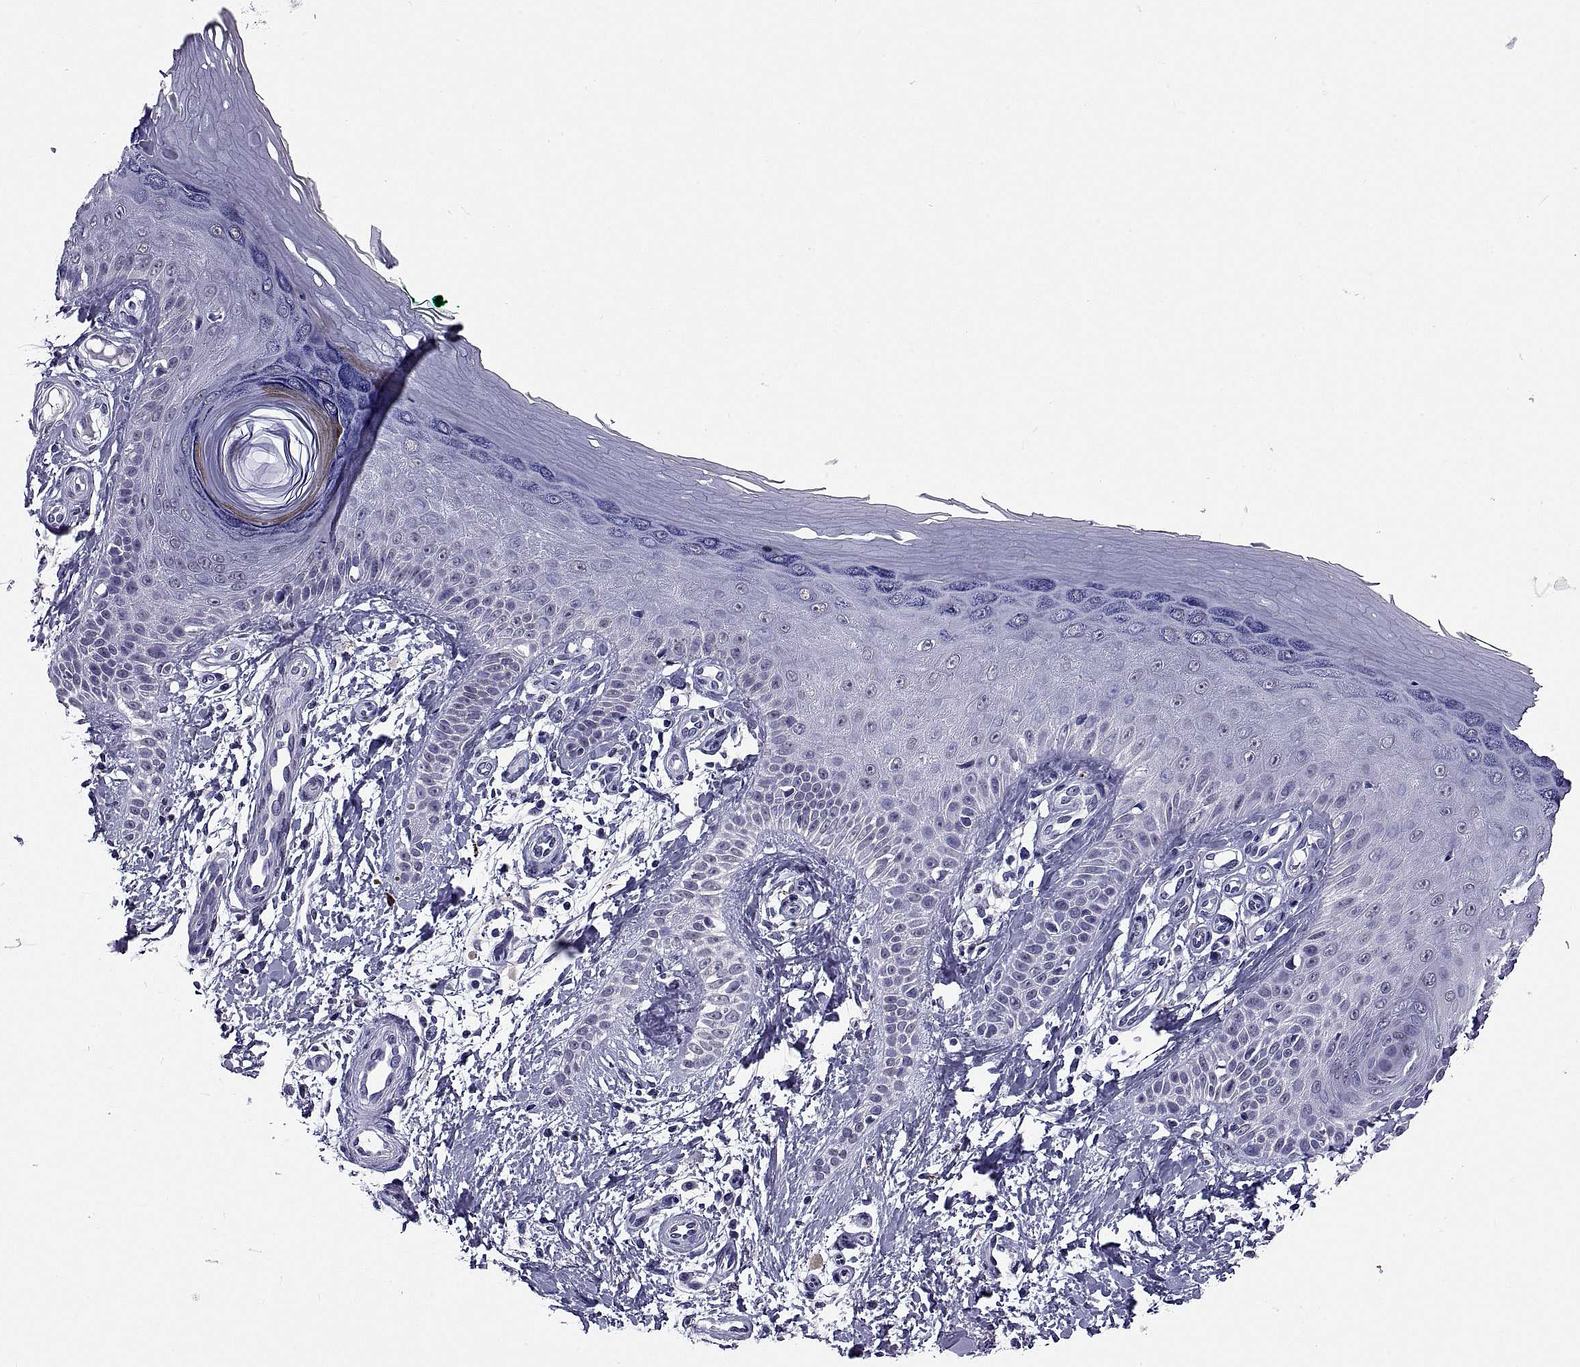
{"staining": {"intensity": "negative", "quantity": "none", "location": "none"}, "tissue": "skin", "cell_type": "Fibroblasts", "image_type": "normal", "snomed": [{"axis": "morphology", "description": "Normal tissue, NOS"}, {"axis": "morphology", "description": "Inflammation, NOS"}, {"axis": "morphology", "description": "Fibrosis, NOS"}, {"axis": "topography", "description": "Skin"}], "caption": "There is no significant expression in fibroblasts of skin. (Immunohistochemistry, brightfield microscopy, high magnification).", "gene": "TGFBR3L", "patient": {"sex": "male", "age": 71}}